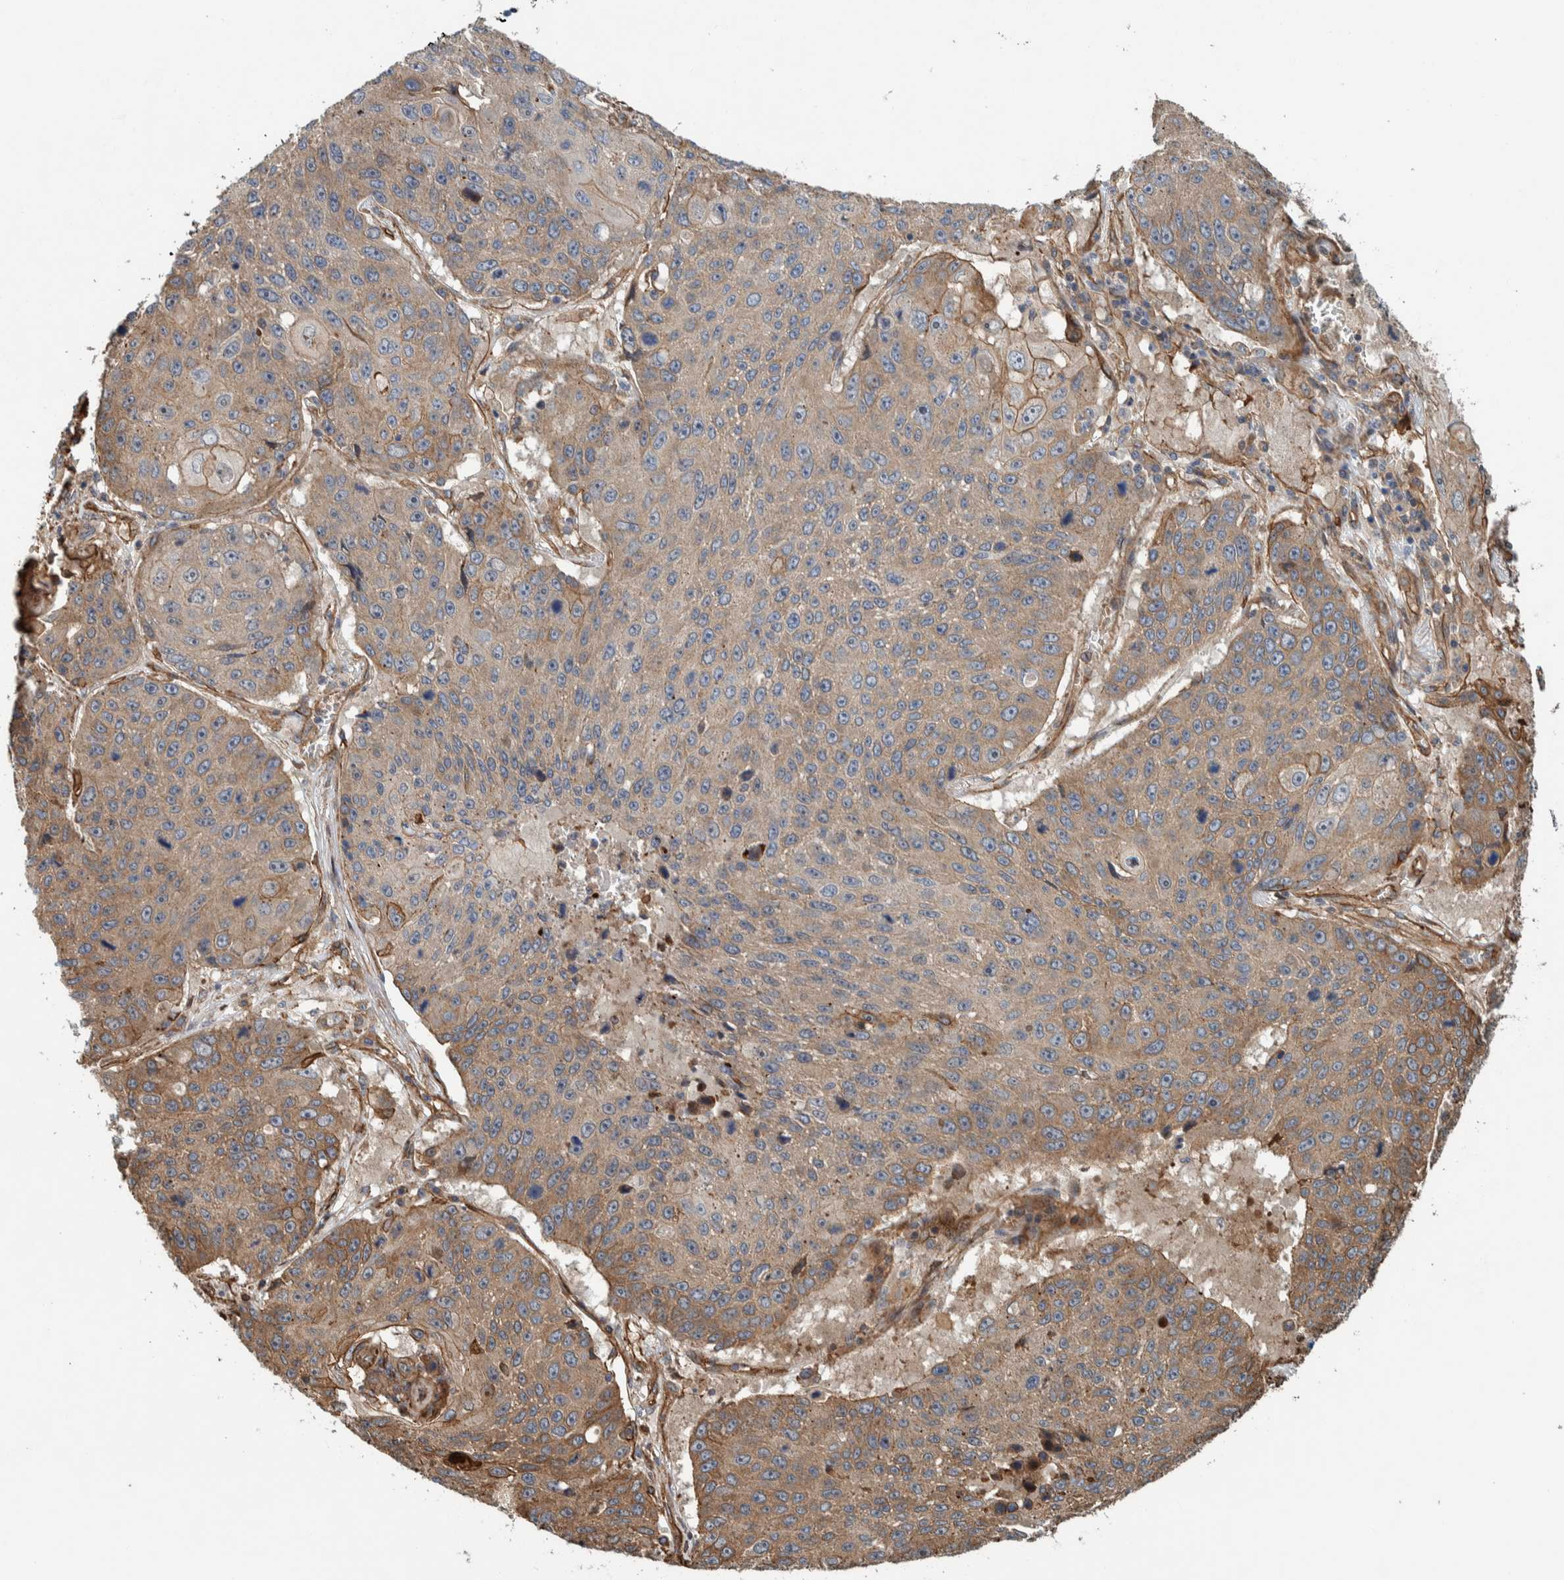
{"staining": {"intensity": "weak", "quantity": "25%-75%", "location": "cytoplasmic/membranous"}, "tissue": "lung cancer", "cell_type": "Tumor cells", "image_type": "cancer", "snomed": [{"axis": "morphology", "description": "Squamous cell carcinoma, NOS"}, {"axis": "topography", "description": "Lung"}], "caption": "IHC of human lung cancer (squamous cell carcinoma) shows low levels of weak cytoplasmic/membranous staining in approximately 25%-75% of tumor cells. (IHC, brightfield microscopy, high magnification).", "gene": "PKD1L1", "patient": {"sex": "male", "age": 61}}